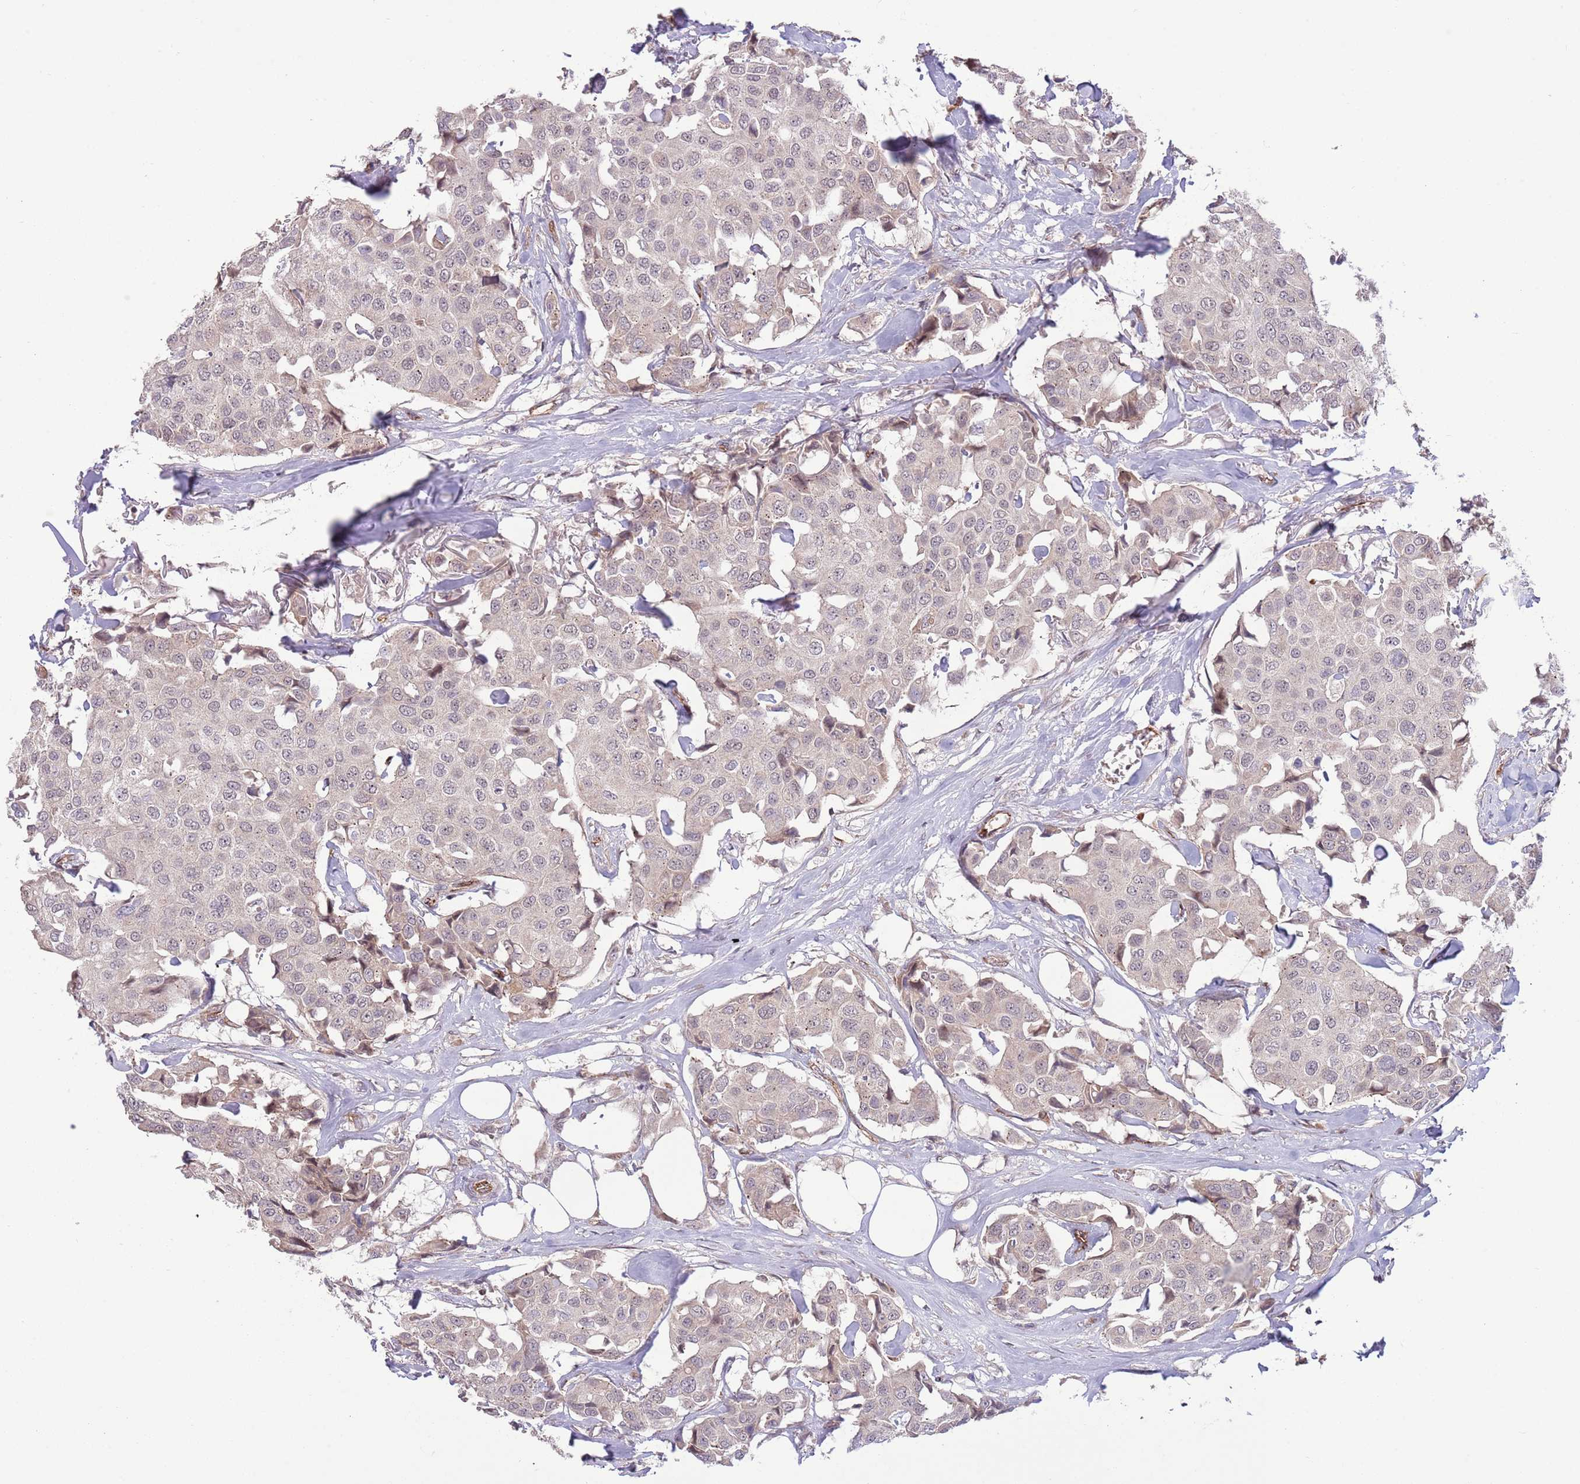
{"staining": {"intensity": "negative", "quantity": "none", "location": "none"}, "tissue": "breast cancer", "cell_type": "Tumor cells", "image_type": "cancer", "snomed": [{"axis": "morphology", "description": "Duct carcinoma"}, {"axis": "topography", "description": "Breast"}], "caption": "Tumor cells are negative for brown protein staining in breast invasive ductal carcinoma.", "gene": "DPP10", "patient": {"sex": "female", "age": 80}}